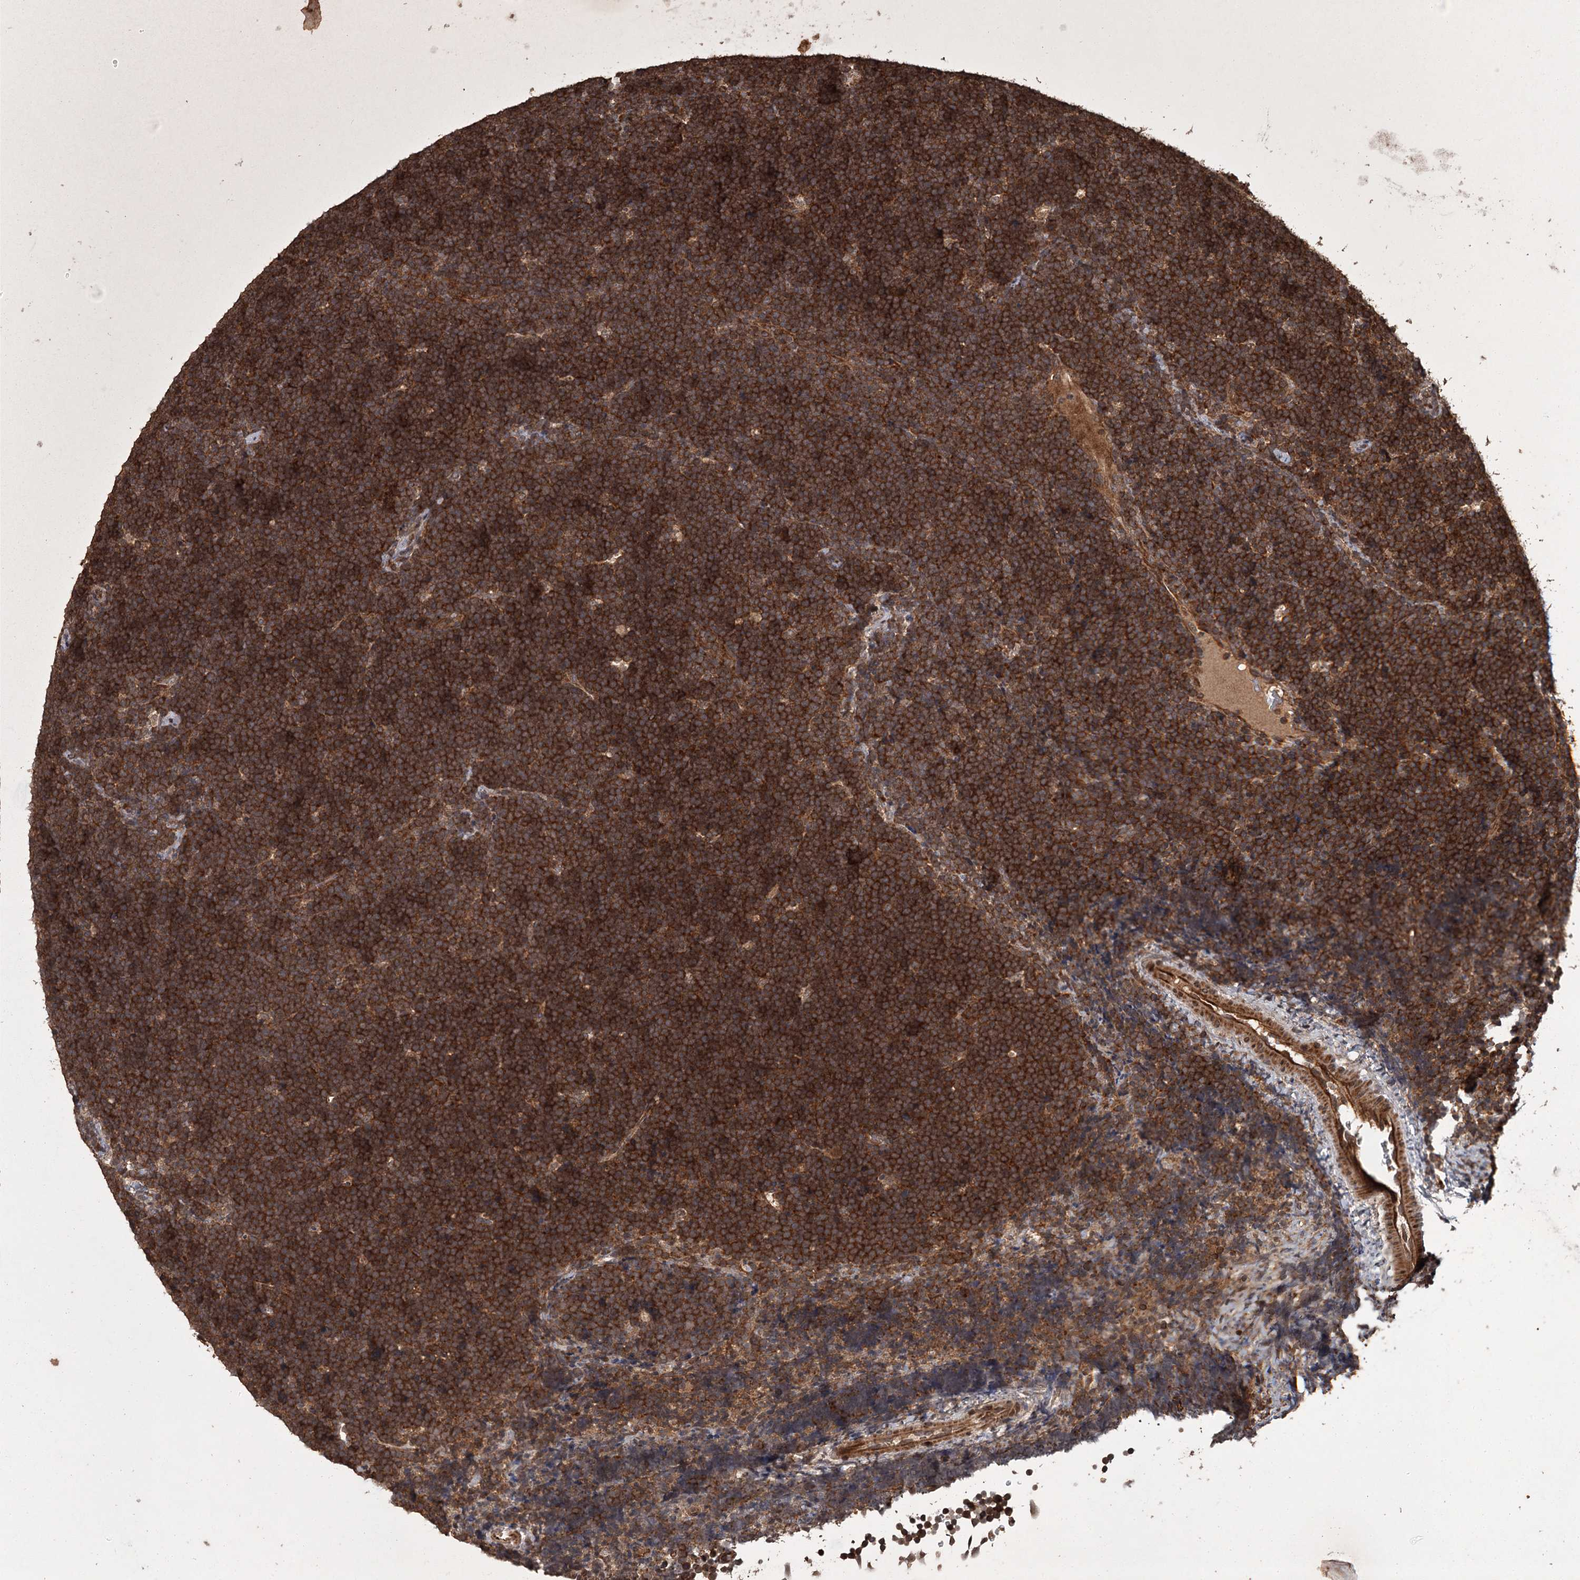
{"staining": {"intensity": "strong", "quantity": ">75%", "location": "cytoplasmic/membranous"}, "tissue": "lymphoma", "cell_type": "Tumor cells", "image_type": "cancer", "snomed": [{"axis": "morphology", "description": "Malignant lymphoma, non-Hodgkin's type, High grade"}, {"axis": "topography", "description": "Lymph node"}], "caption": "Immunohistochemistry (IHC) of human high-grade malignant lymphoma, non-Hodgkin's type demonstrates high levels of strong cytoplasmic/membranous positivity in about >75% of tumor cells. The staining was performed using DAB (3,3'-diaminobenzidine), with brown indicating positive protein expression. Nuclei are stained blue with hematoxylin.", "gene": "RPAP3", "patient": {"sex": "male", "age": 13}}